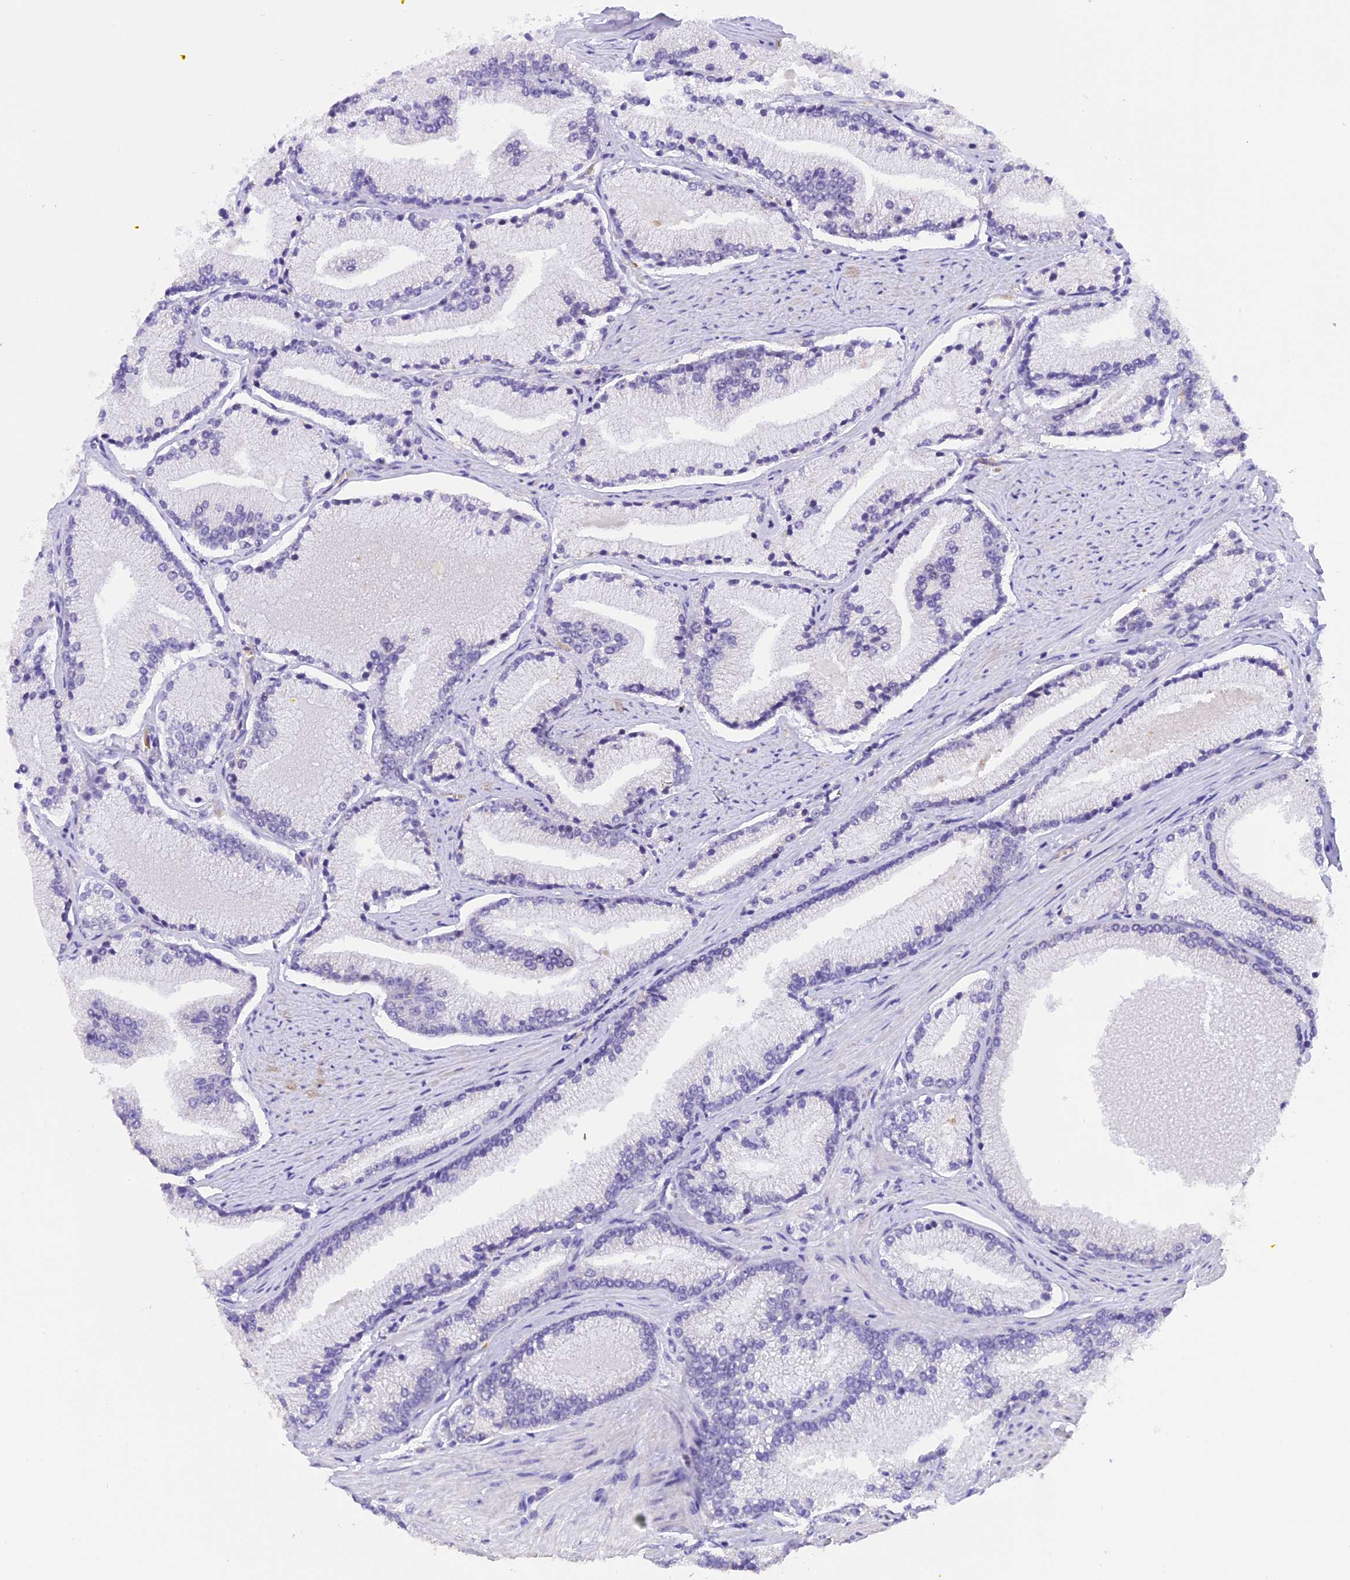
{"staining": {"intensity": "negative", "quantity": "none", "location": "none"}, "tissue": "prostate cancer", "cell_type": "Tumor cells", "image_type": "cancer", "snomed": [{"axis": "morphology", "description": "Adenocarcinoma, High grade"}, {"axis": "topography", "description": "Prostate"}], "caption": "Protein analysis of prostate cancer (adenocarcinoma (high-grade)) reveals no significant positivity in tumor cells.", "gene": "AHSP", "patient": {"sex": "male", "age": 67}}